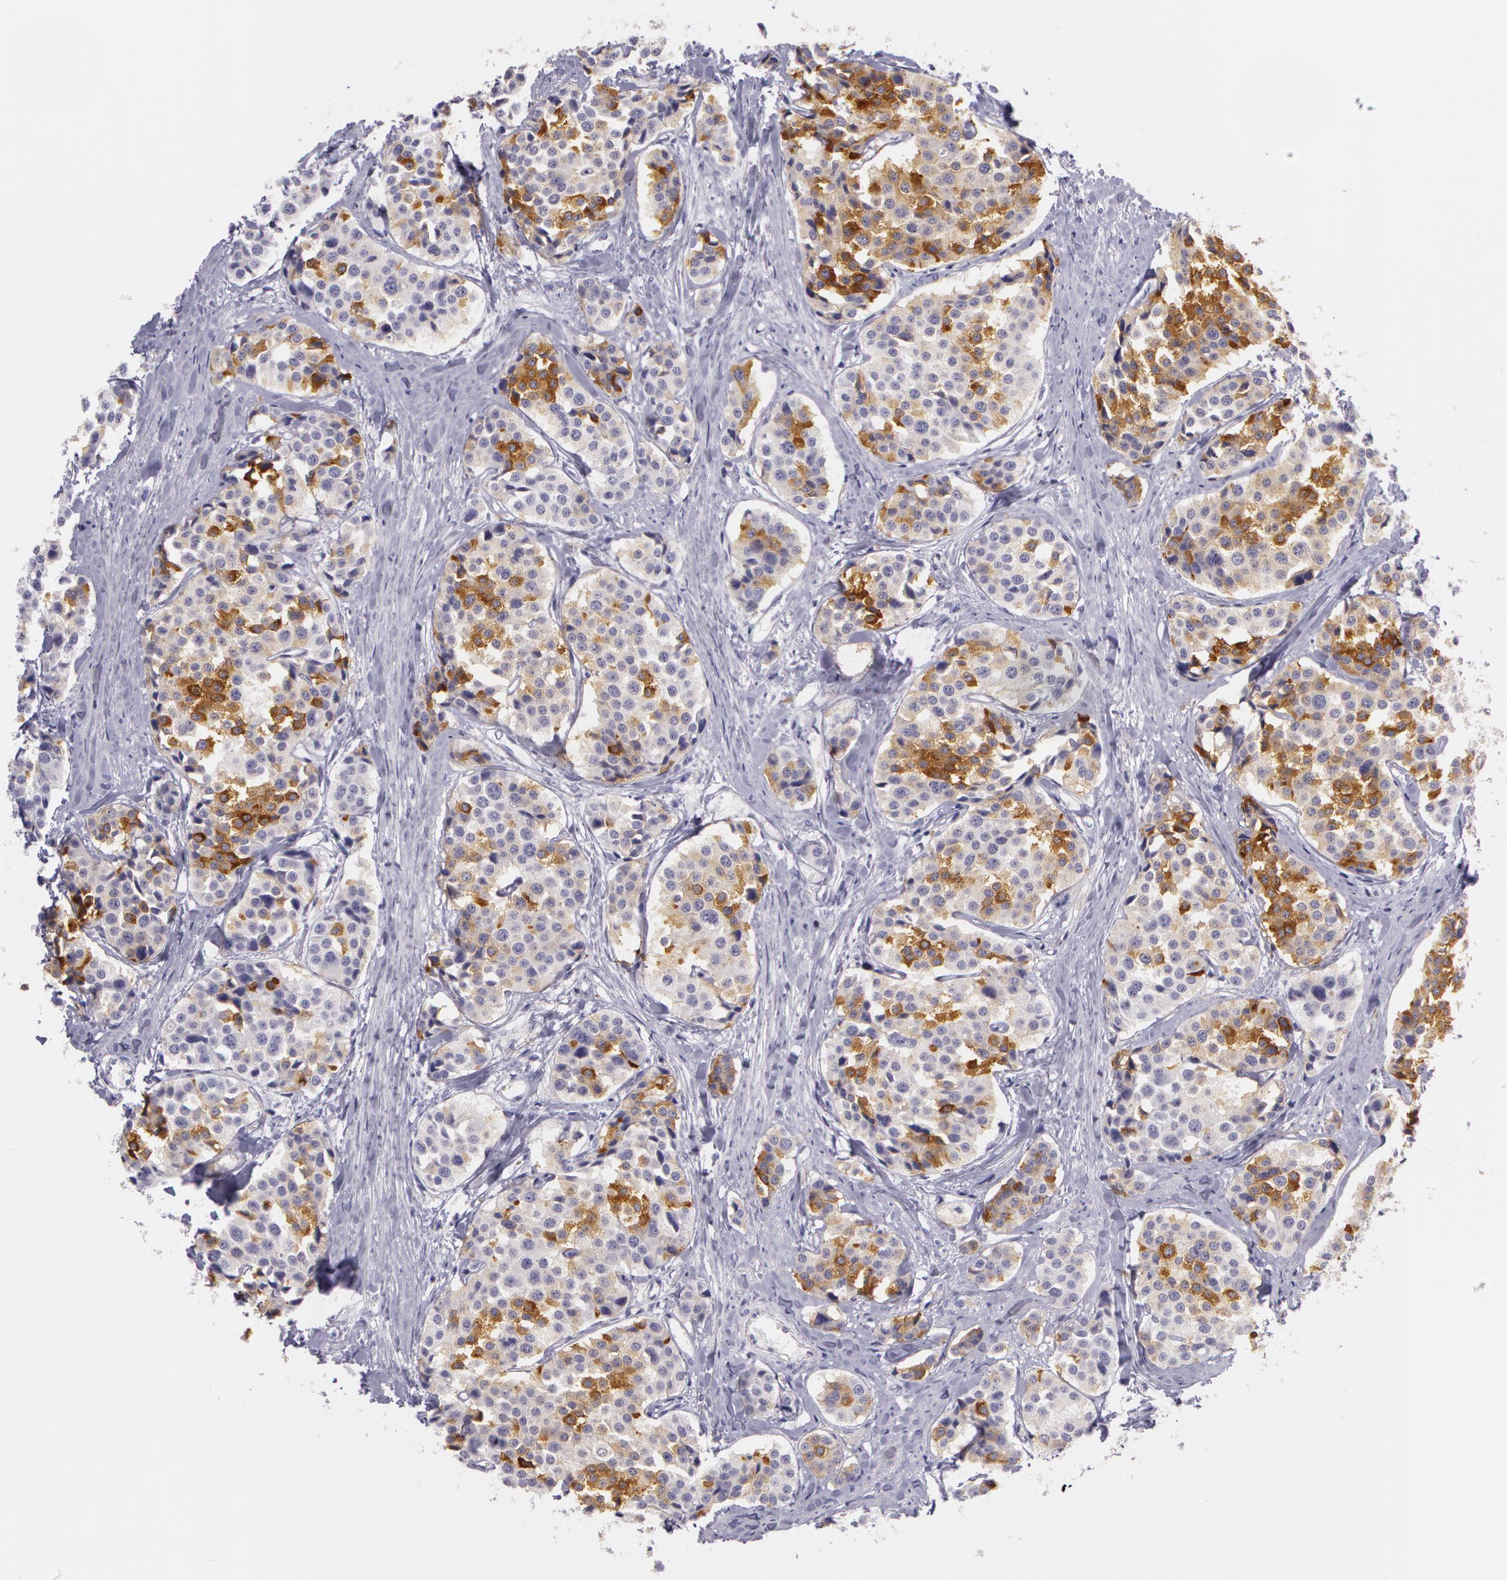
{"staining": {"intensity": "moderate", "quantity": "25%-75%", "location": "cytoplasmic/membranous"}, "tissue": "carcinoid", "cell_type": "Tumor cells", "image_type": "cancer", "snomed": [{"axis": "morphology", "description": "Carcinoid, malignant, NOS"}, {"axis": "topography", "description": "Small intestine"}], "caption": "IHC of carcinoid demonstrates medium levels of moderate cytoplasmic/membranous expression in approximately 25%-75% of tumor cells. (brown staining indicates protein expression, while blue staining denotes nuclei).", "gene": "LY75", "patient": {"sex": "male", "age": 60}}